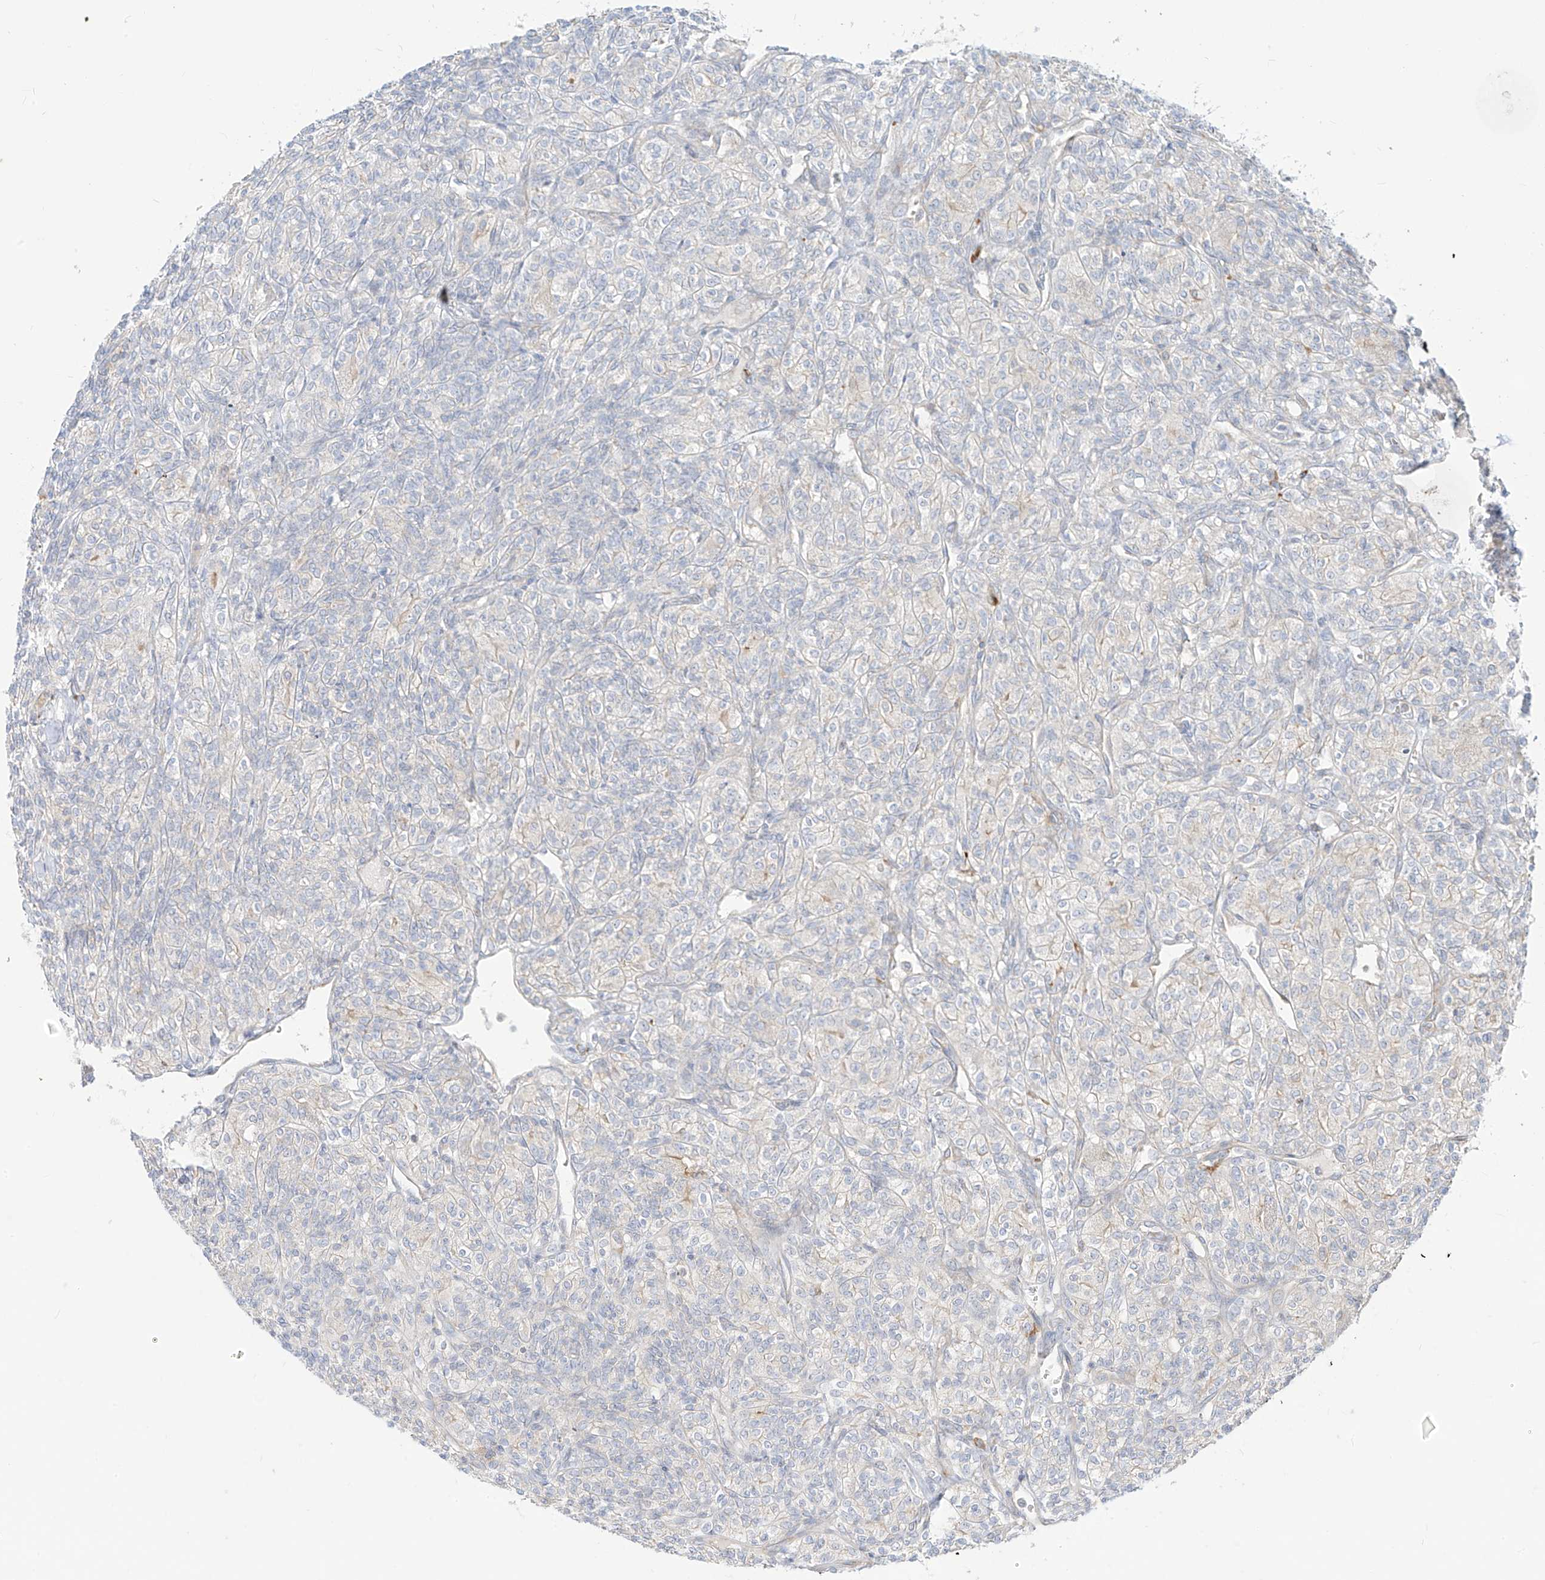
{"staining": {"intensity": "negative", "quantity": "none", "location": "none"}, "tissue": "renal cancer", "cell_type": "Tumor cells", "image_type": "cancer", "snomed": [{"axis": "morphology", "description": "Adenocarcinoma, NOS"}, {"axis": "topography", "description": "Kidney"}], "caption": "The micrograph displays no staining of tumor cells in renal cancer (adenocarcinoma).", "gene": "SYTL3", "patient": {"sex": "male", "age": 77}}